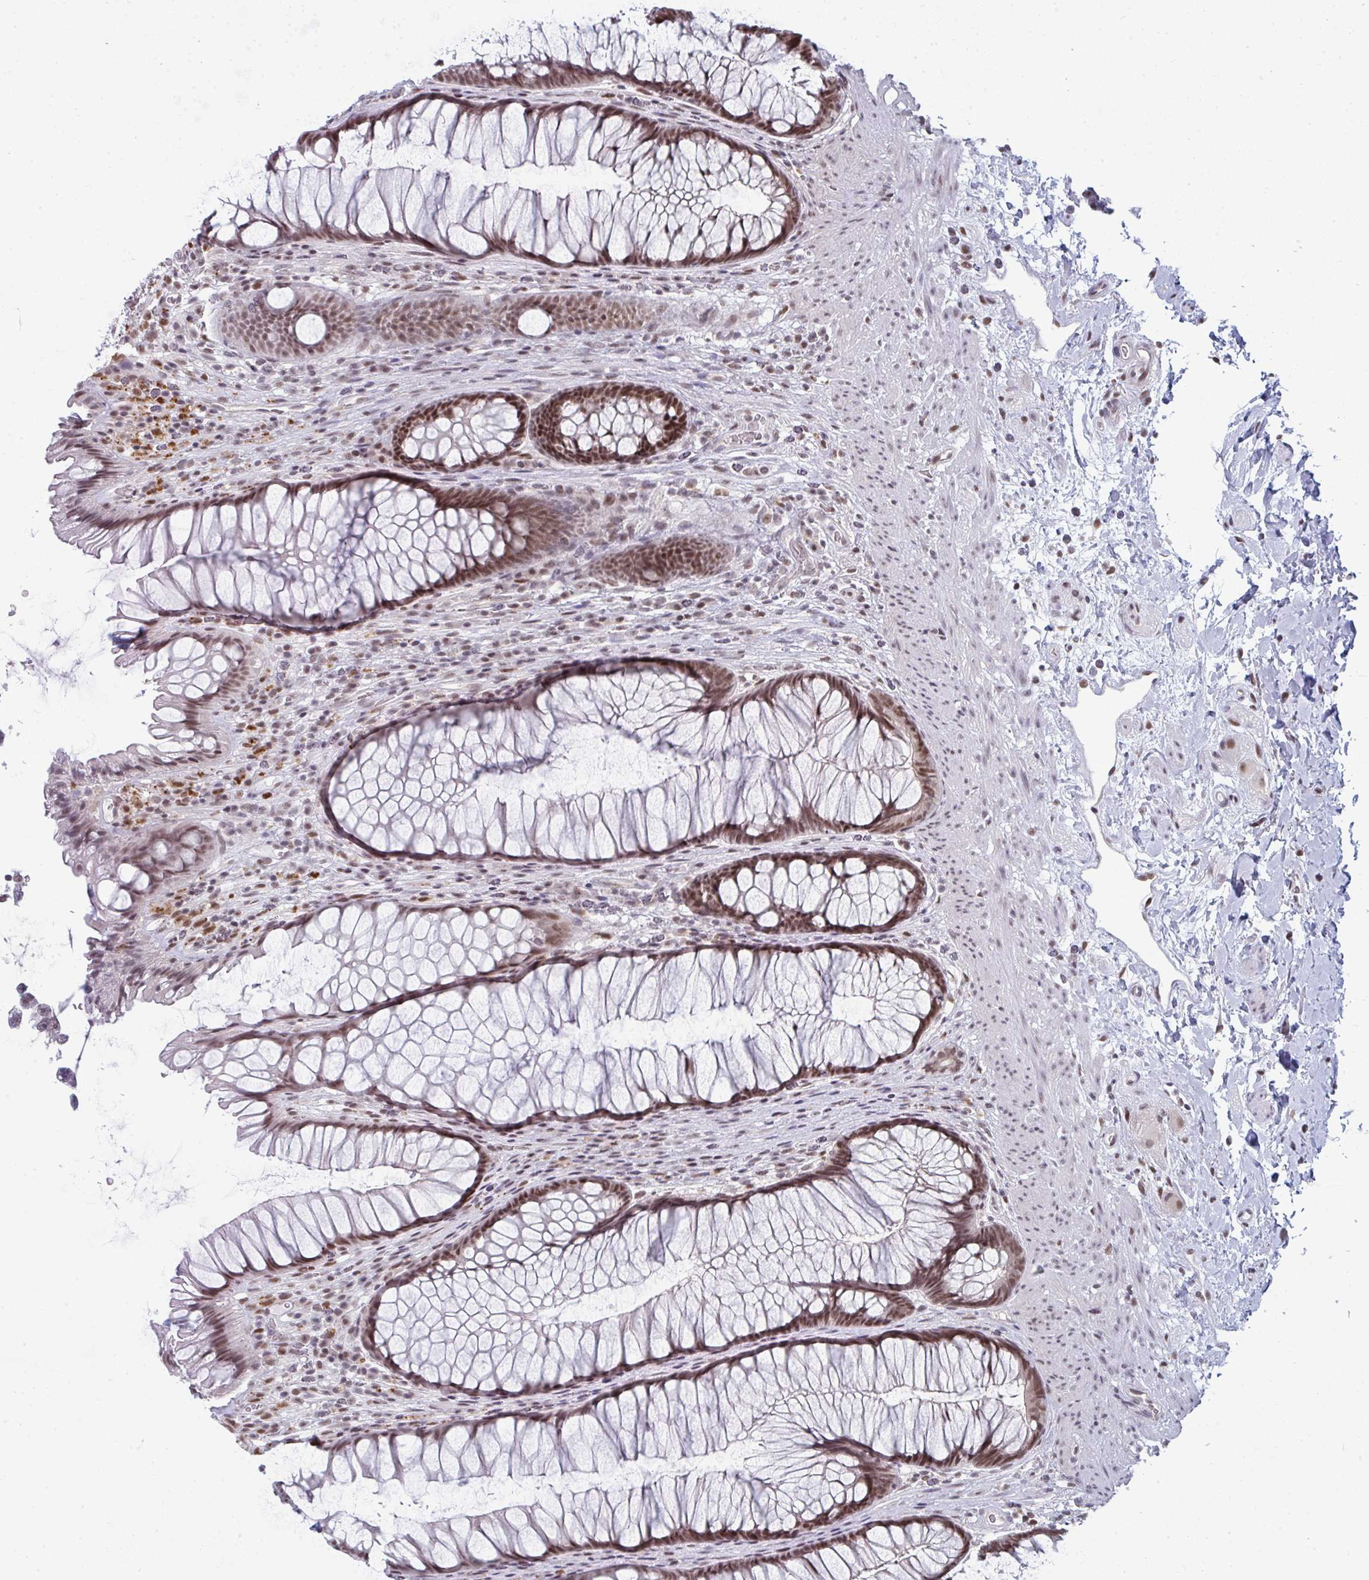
{"staining": {"intensity": "moderate", "quantity": ">75%", "location": "nuclear"}, "tissue": "rectum", "cell_type": "Glandular cells", "image_type": "normal", "snomed": [{"axis": "morphology", "description": "Normal tissue, NOS"}, {"axis": "topography", "description": "Rectum"}], "caption": "A high-resolution image shows IHC staining of benign rectum, which demonstrates moderate nuclear expression in about >75% of glandular cells. The protein of interest is shown in brown color, while the nuclei are stained blue.", "gene": "ATF1", "patient": {"sex": "male", "age": 53}}